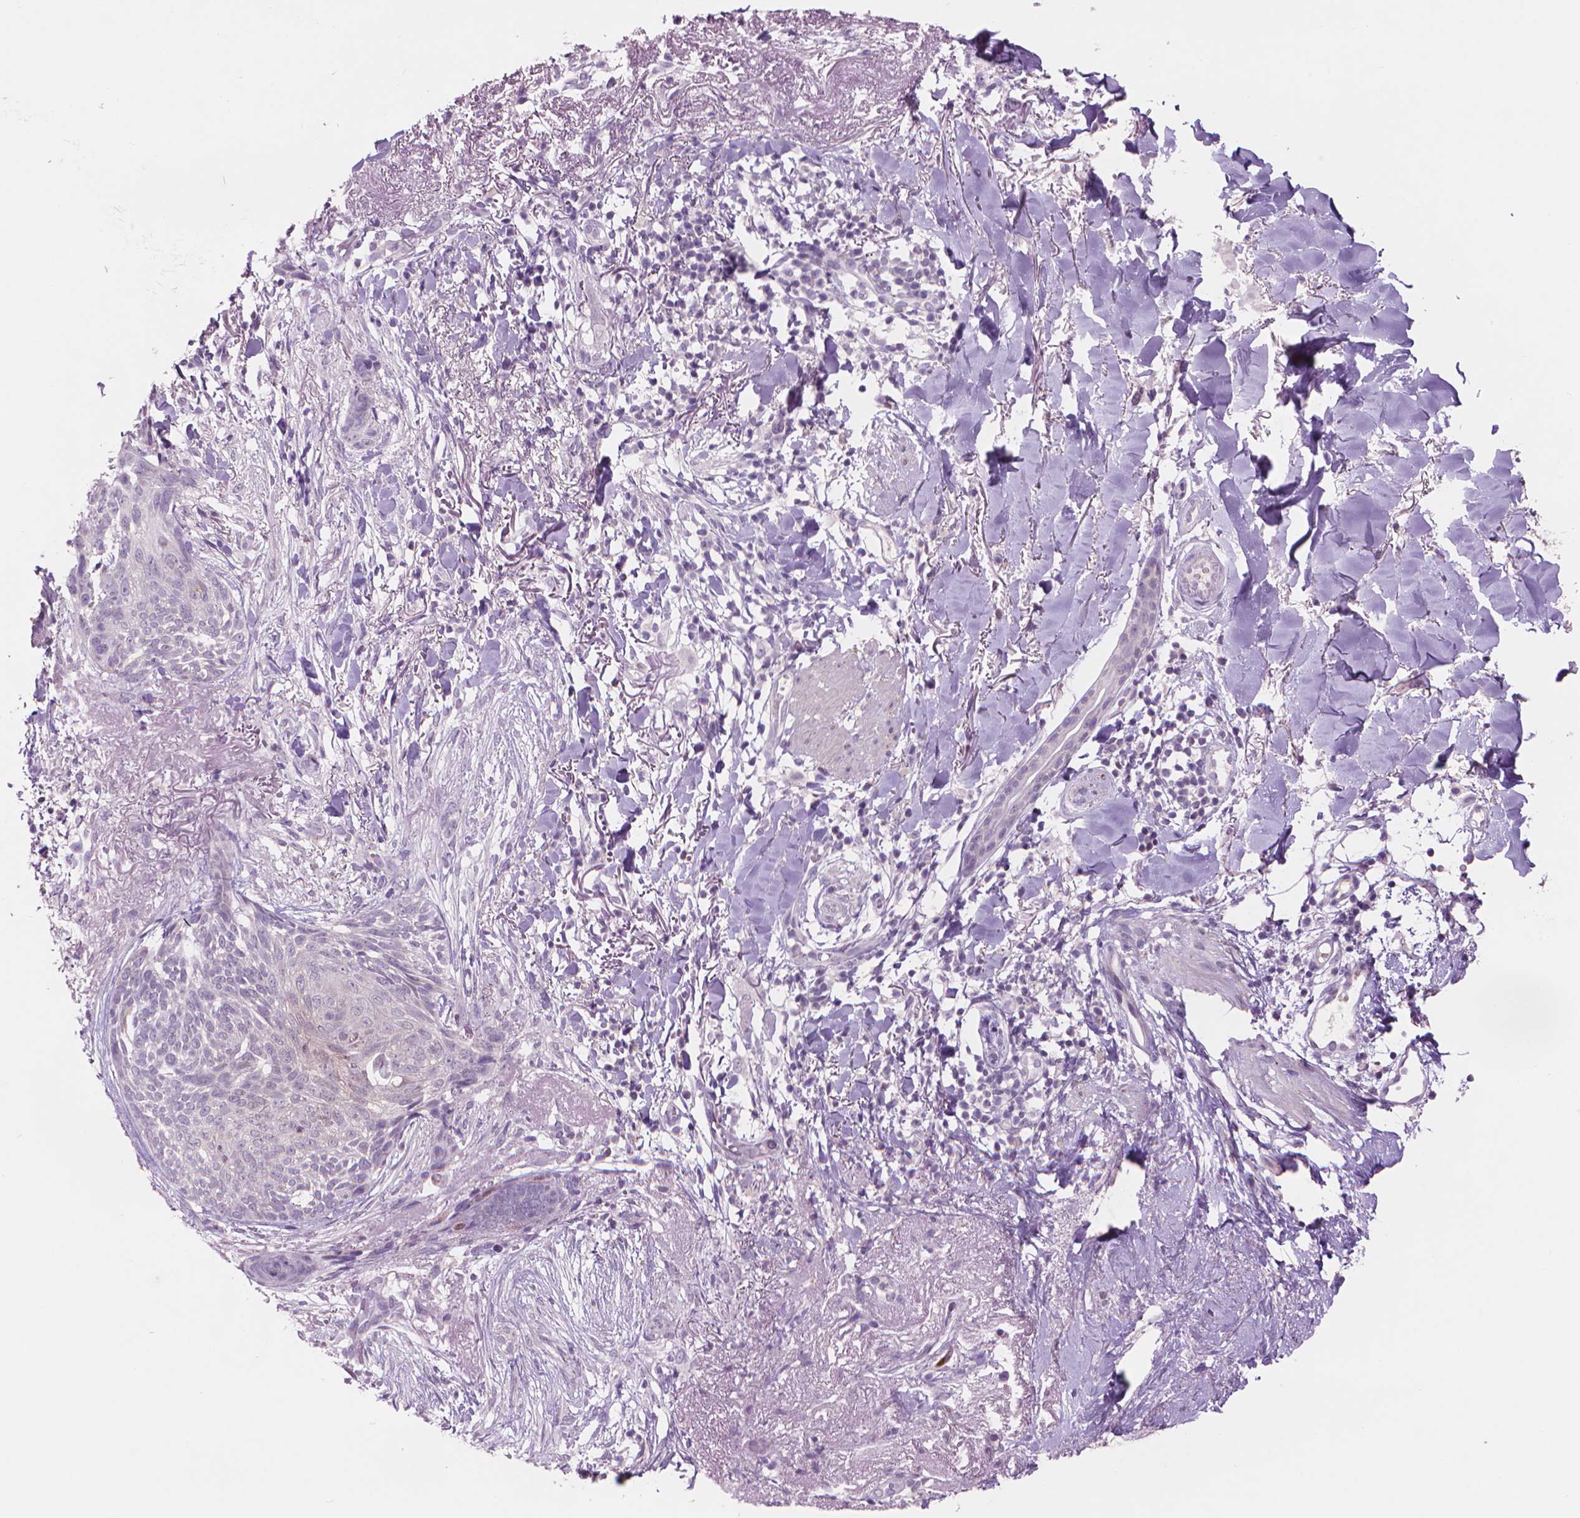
{"staining": {"intensity": "negative", "quantity": "none", "location": "none"}, "tissue": "skin cancer", "cell_type": "Tumor cells", "image_type": "cancer", "snomed": [{"axis": "morphology", "description": "Normal tissue, NOS"}, {"axis": "morphology", "description": "Basal cell carcinoma"}, {"axis": "topography", "description": "Skin"}], "caption": "Skin basal cell carcinoma was stained to show a protein in brown. There is no significant expression in tumor cells. (DAB immunohistochemistry (IHC), high magnification).", "gene": "ENO2", "patient": {"sex": "male", "age": 84}}